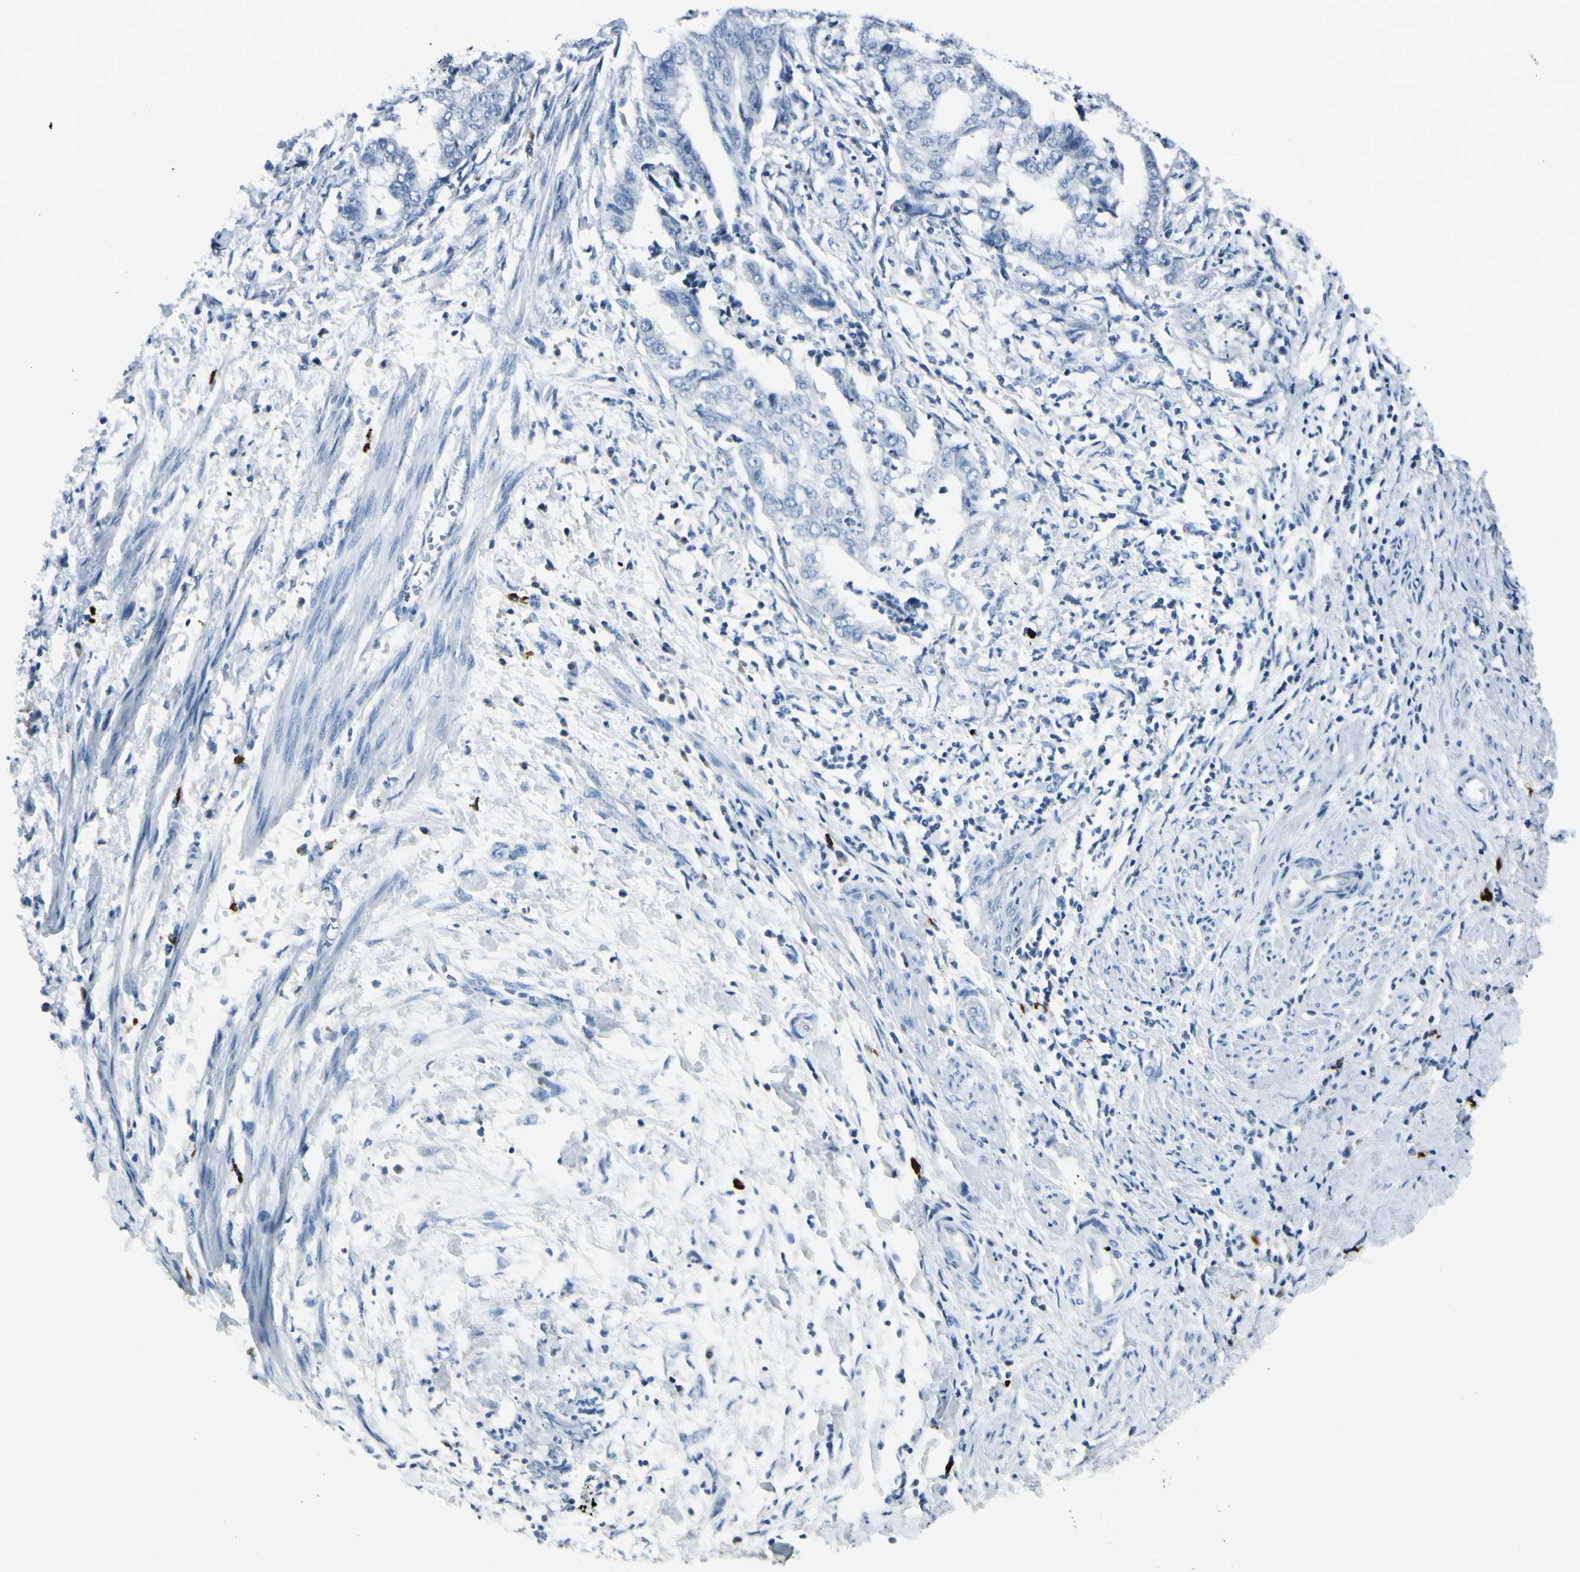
{"staining": {"intensity": "negative", "quantity": "none", "location": "none"}, "tissue": "endometrial cancer", "cell_type": "Tumor cells", "image_type": "cancer", "snomed": [{"axis": "morphology", "description": "Necrosis, NOS"}, {"axis": "morphology", "description": "Adenocarcinoma, NOS"}, {"axis": "topography", "description": "Endometrium"}], "caption": "IHC micrograph of neoplastic tissue: human endometrial cancer stained with DAB displays no significant protein staining in tumor cells.", "gene": "DLG4", "patient": {"sex": "female", "age": 79}}